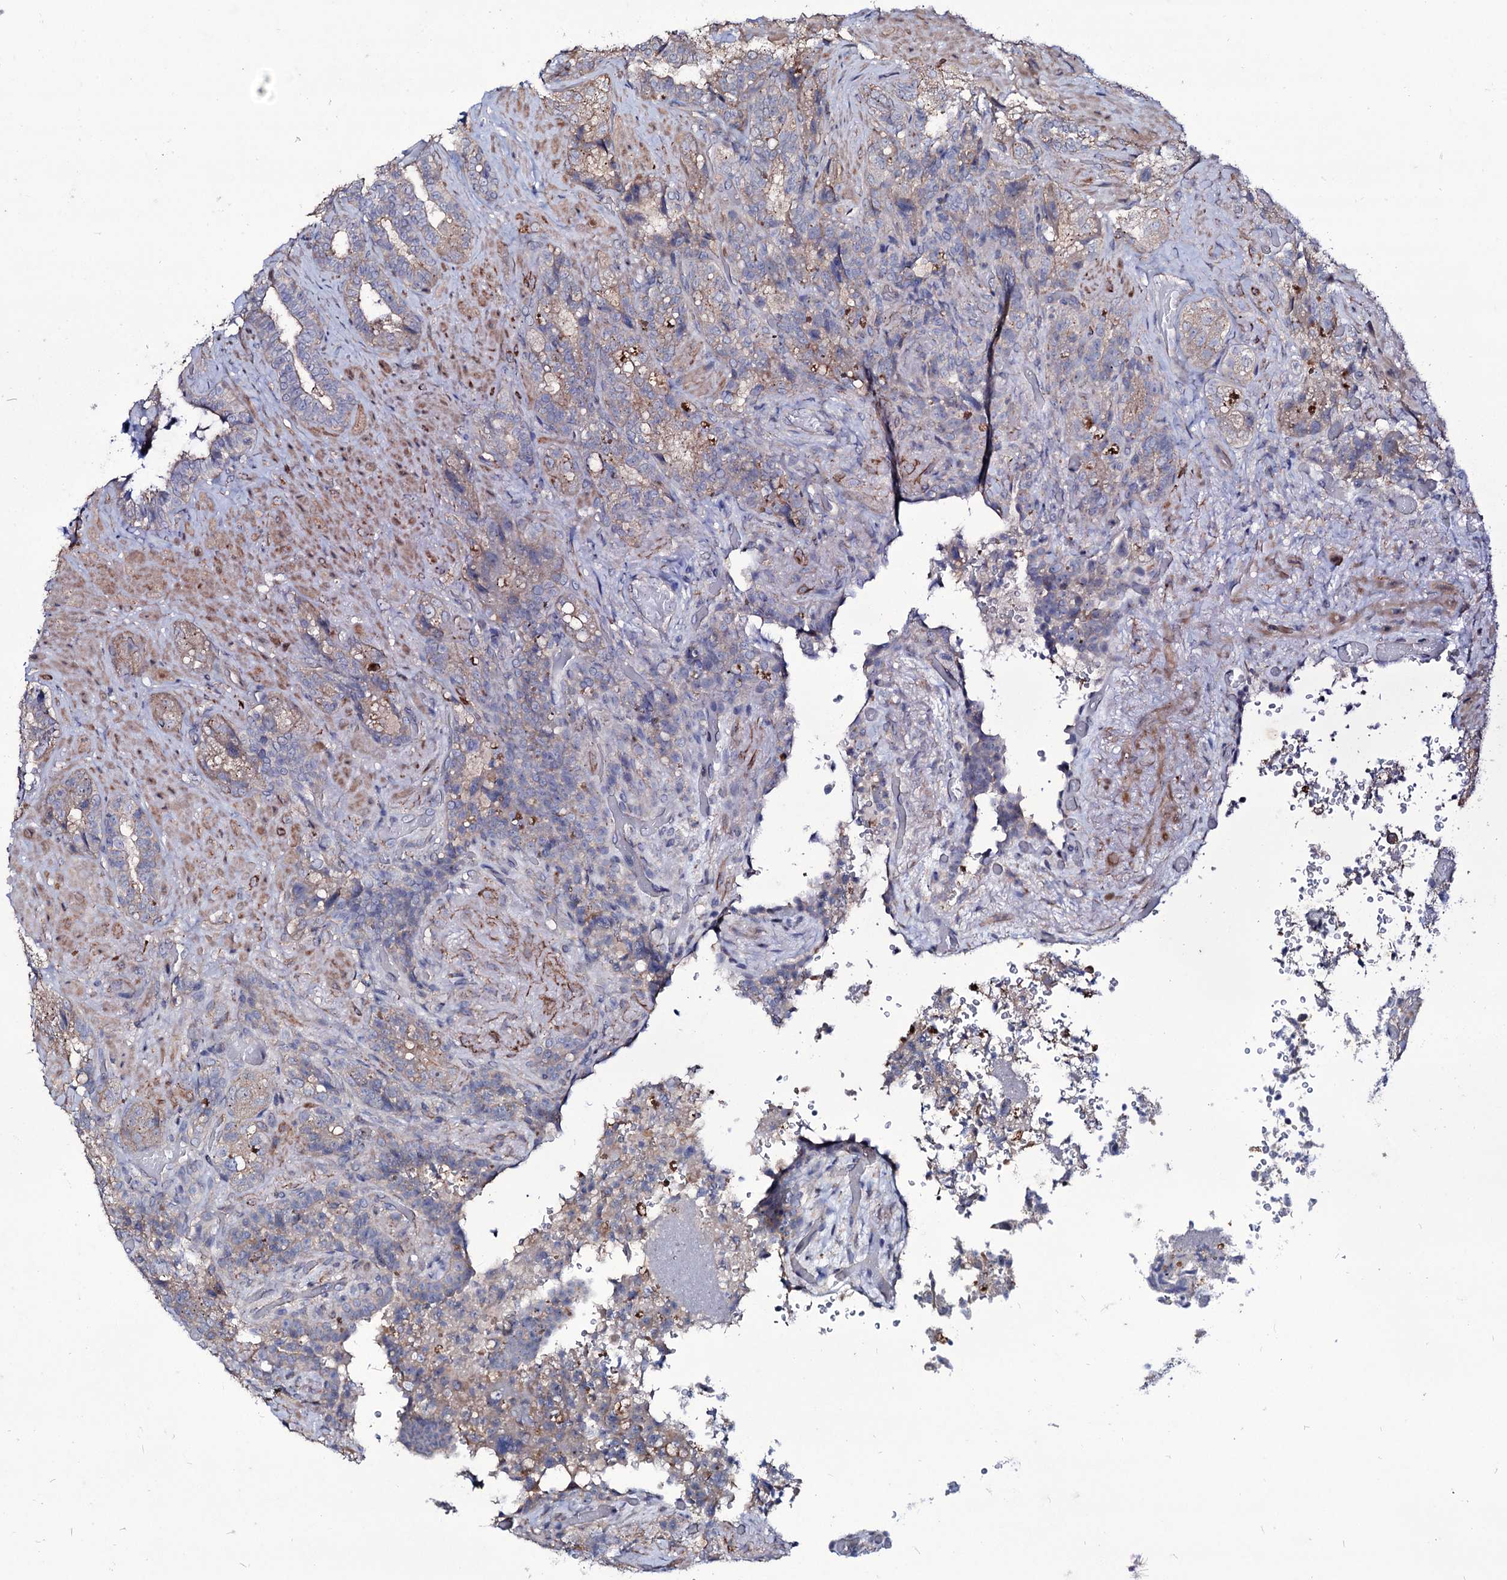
{"staining": {"intensity": "weak", "quantity": ">75%", "location": "cytoplasmic/membranous"}, "tissue": "seminal vesicle", "cell_type": "Glandular cells", "image_type": "normal", "snomed": [{"axis": "morphology", "description": "Normal tissue, NOS"}, {"axis": "topography", "description": "Prostate and seminal vesicle, NOS"}, {"axis": "topography", "description": "Prostate"}, {"axis": "topography", "description": "Seminal veicle"}], "caption": "Protein analysis of benign seminal vesicle displays weak cytoplasmic/membranous staining in approximately >75% of glandular cells. (IHC, brightfield microscopy, high magnification).", "gene": "SEC24A", "patient": {"sex": "male", "age": 67}}